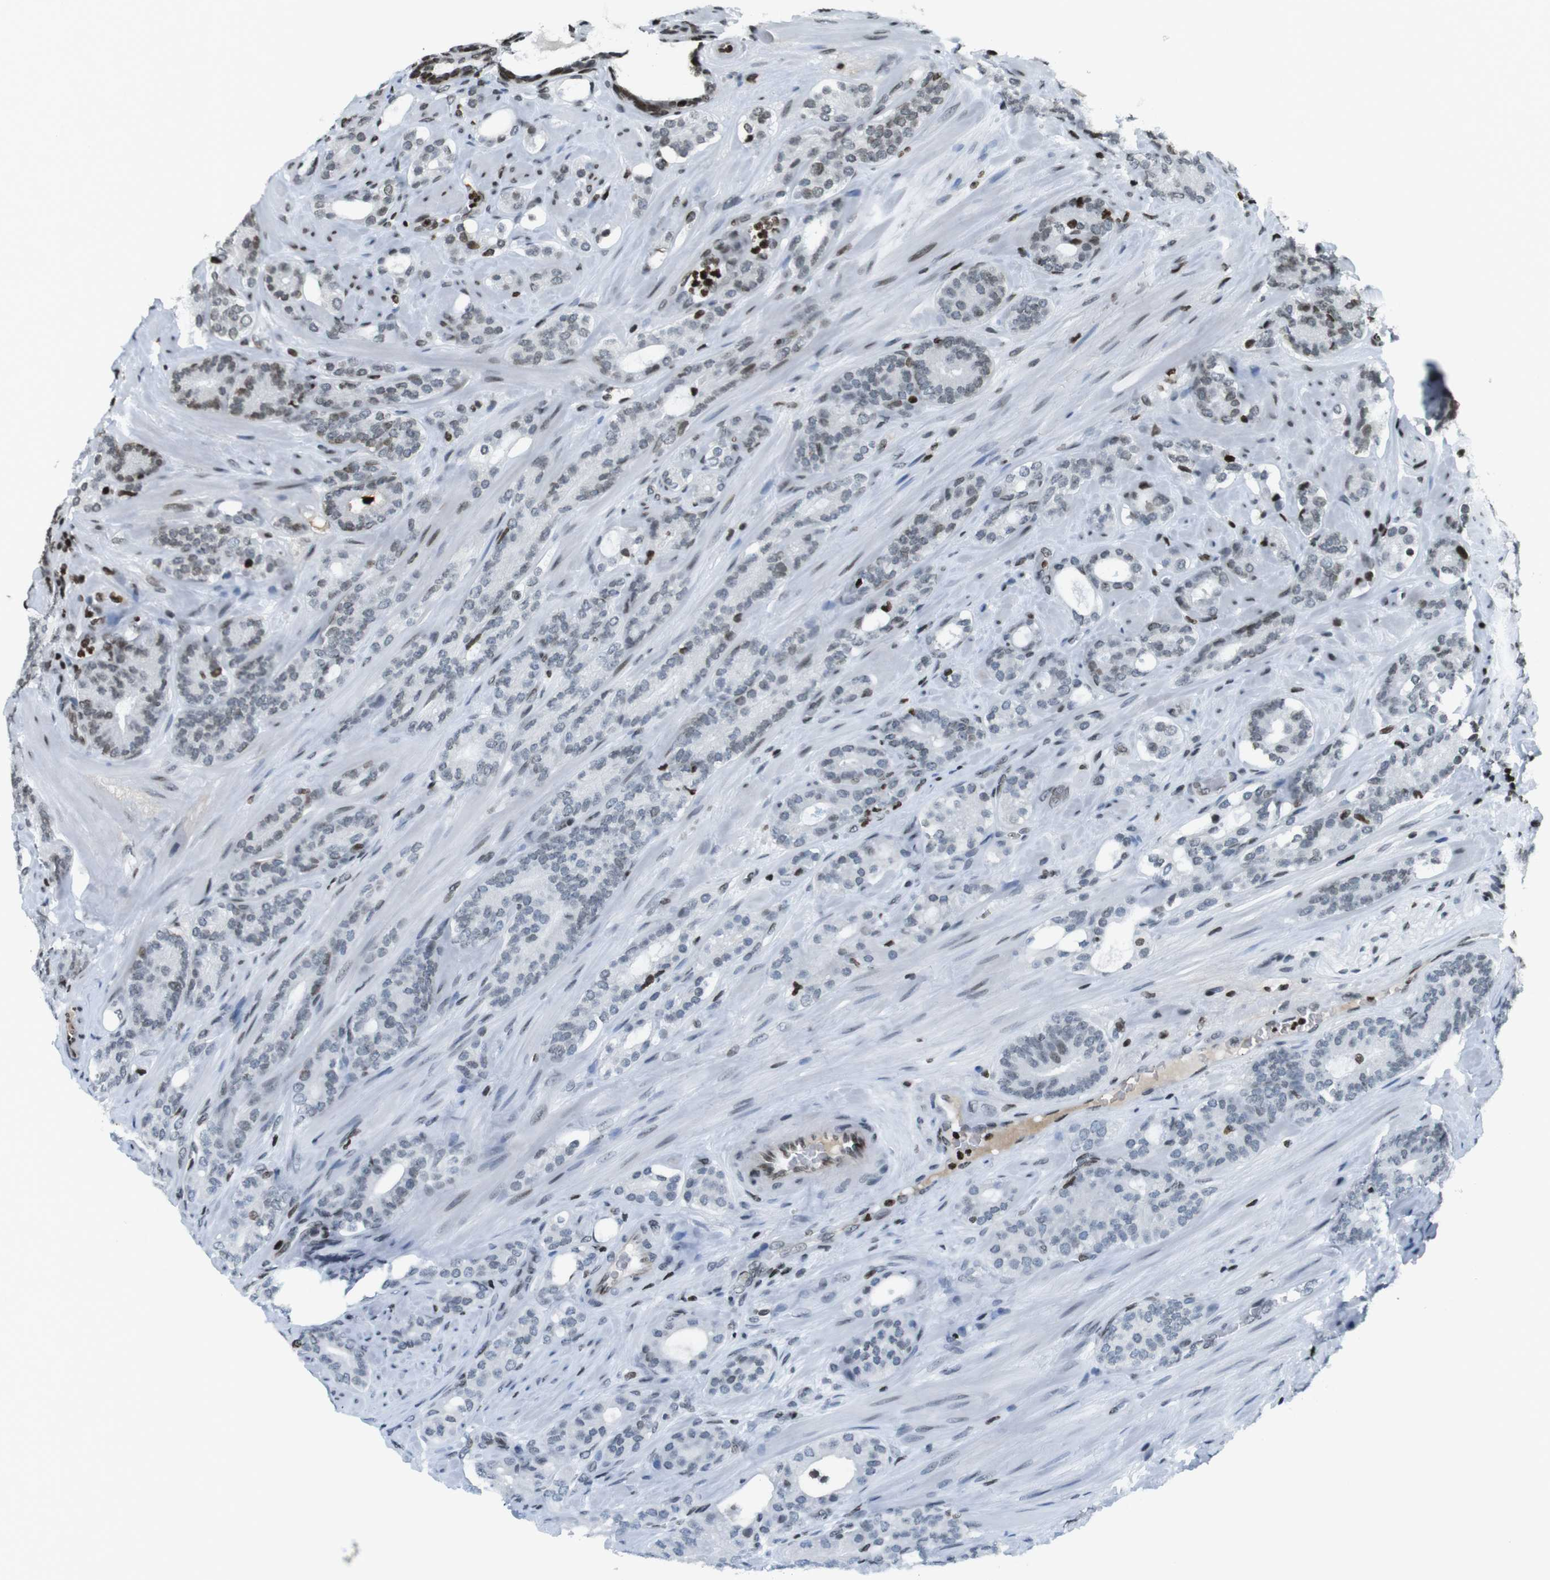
{"staining": {"intensity": "weak", "quantity": "25%-75%", "location": "nuclear"}, "tissue": "prostate cancer", "cell_type": "Tumor cells", "image_type": "cancer", "snomed": [{"axis": "morphology", "description": "Adenocarcinoma, Low grade"}, {"axis": "topography", "description": "Prostate"}], "caption": "An image of prostate cancer (low-grade adenocarcinoma) stained for a protein reveals weak nuclear brown staining in tumor cells.", "gene": "H2AC8", "patient": {"sex": "male", "age": 63}}